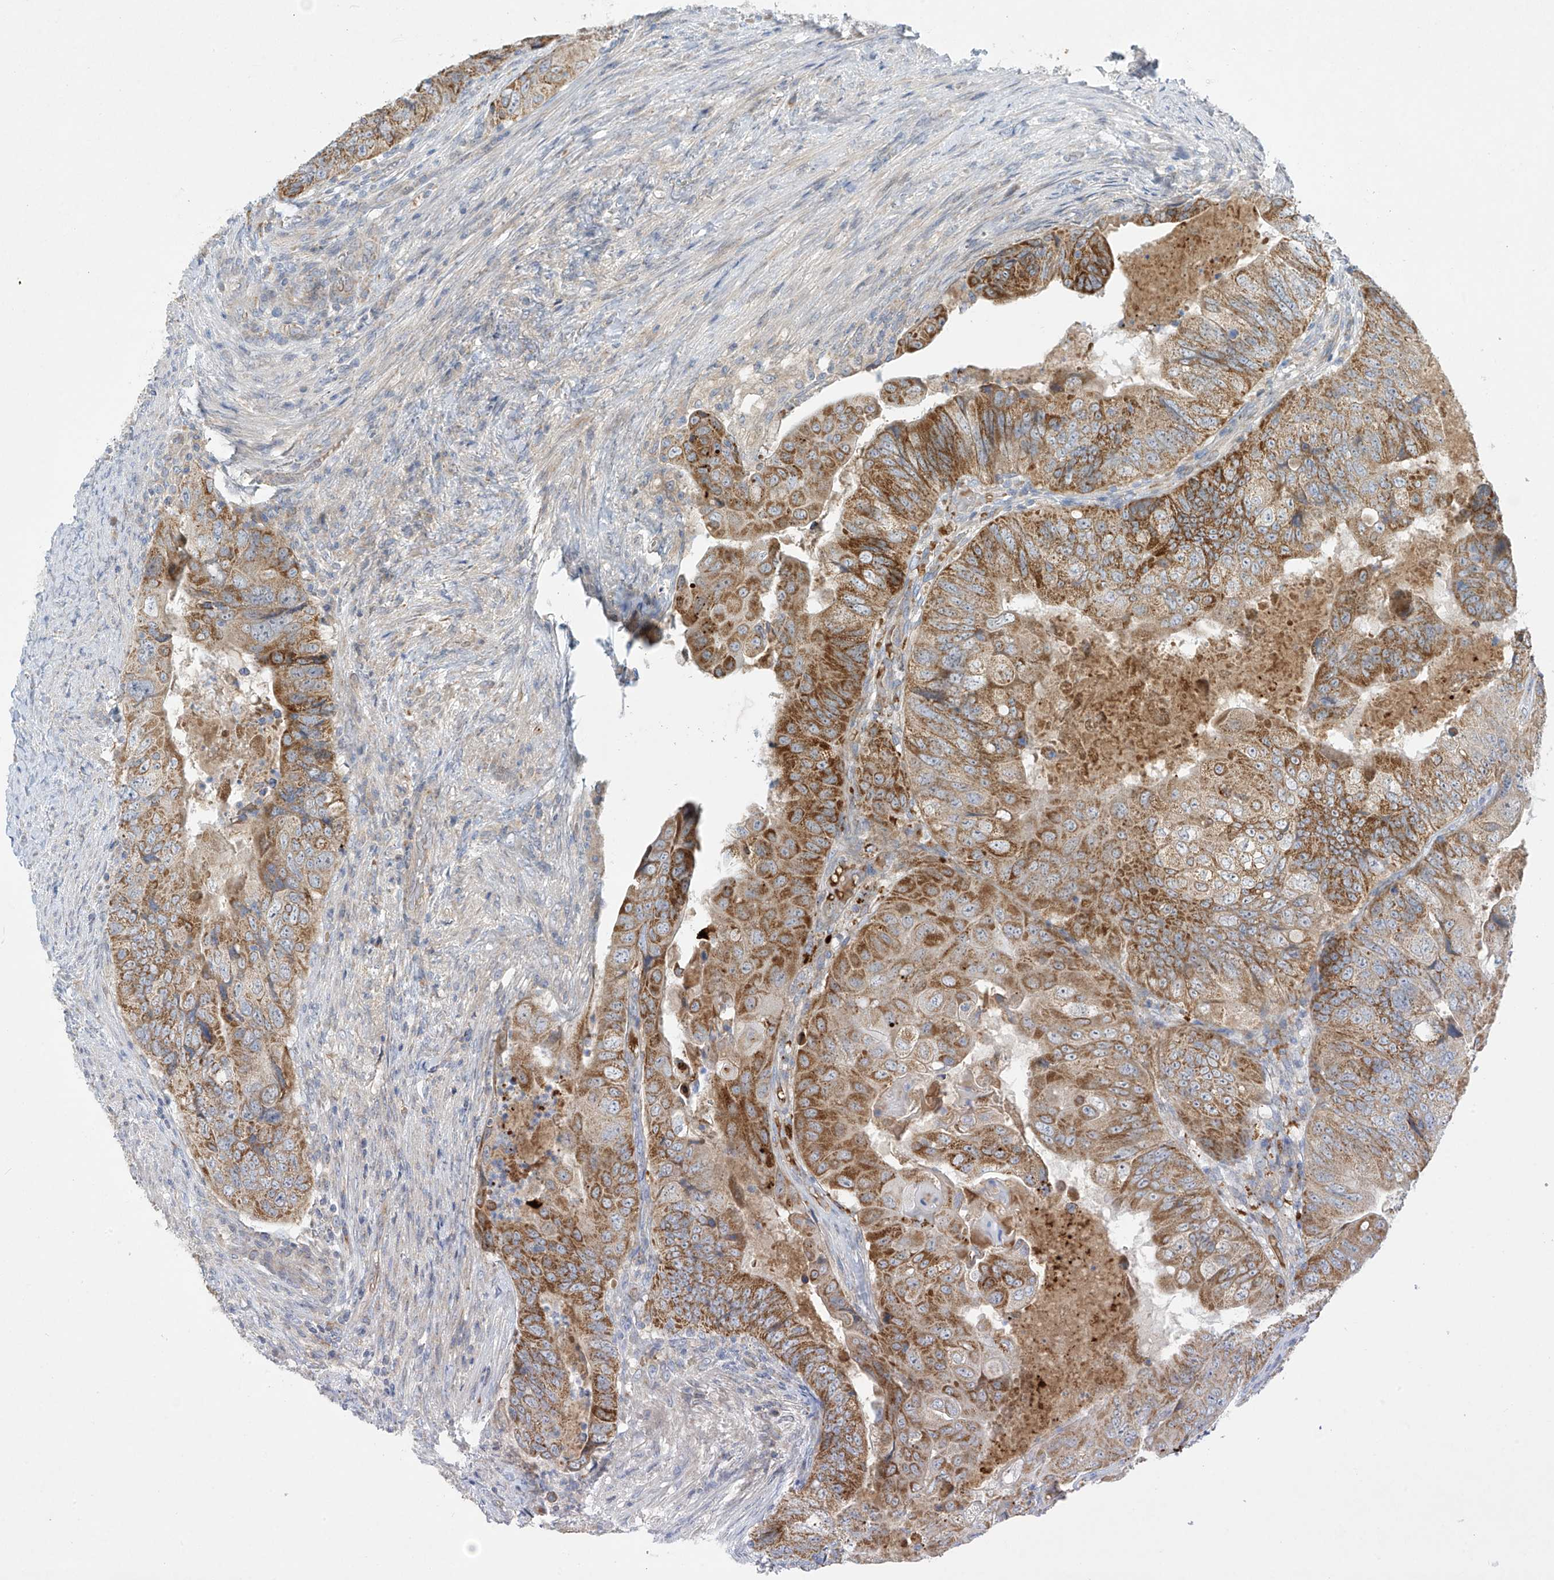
{"staining": {"intensity": "moderate", "quantity": ">75%", "location": "cytoplasmic/membranous"}, "tissue": "colorectal cancer", "cell_type": "Tumor cells", "image_type": "cancer", "snomed": [{"axis": "morphology", "description": "Adenocarcinoma, NOS"}, {"axis": "topography", "description": "Rectum"}], "caption": "IHC (DAB) staining of adenocarcinoma (colorectal) displays moderate cytoplasmic/membranous protein expression in about >75% of tumor cells.", "gene": "METTL18", "patient": {"sex": "male", "age": 63}}